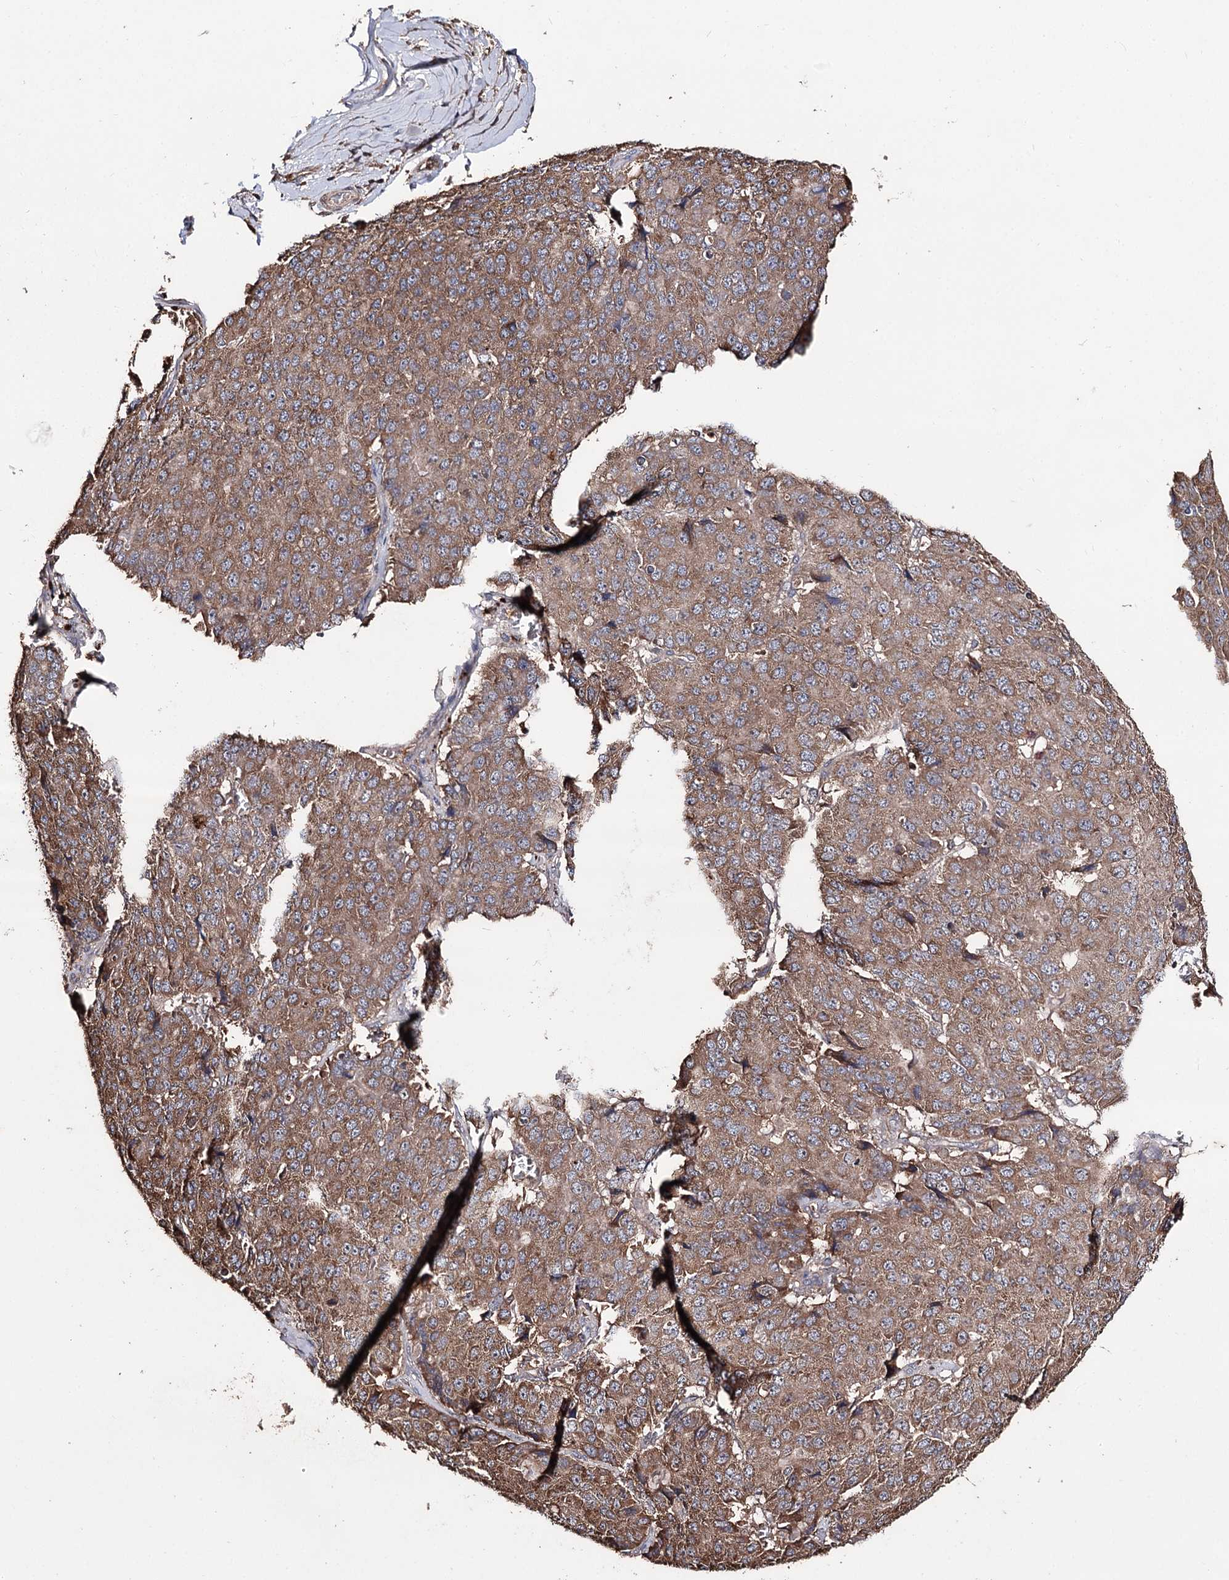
{"staining": {"intensity": "moderate", "quantity": ">75%", "location": "cytoplasmic/membranous"}, "tissue": "pancreatic cancer", "cell_type": "Tumor cells", "image_type": "cancer", "snomed": [{"axis": "morphology", "description": "Adenocarcinoma, NOS"}, {"axis": "topography", "description": "Pancreas"}], "caption": "A histopathology image of pancreatic cancer stained for a protein displays moderate cytoplasmic/membranous brown staining in tumor cells.", "gene": "FAM53B", "patient": {"sex": "male", "age": 50}}